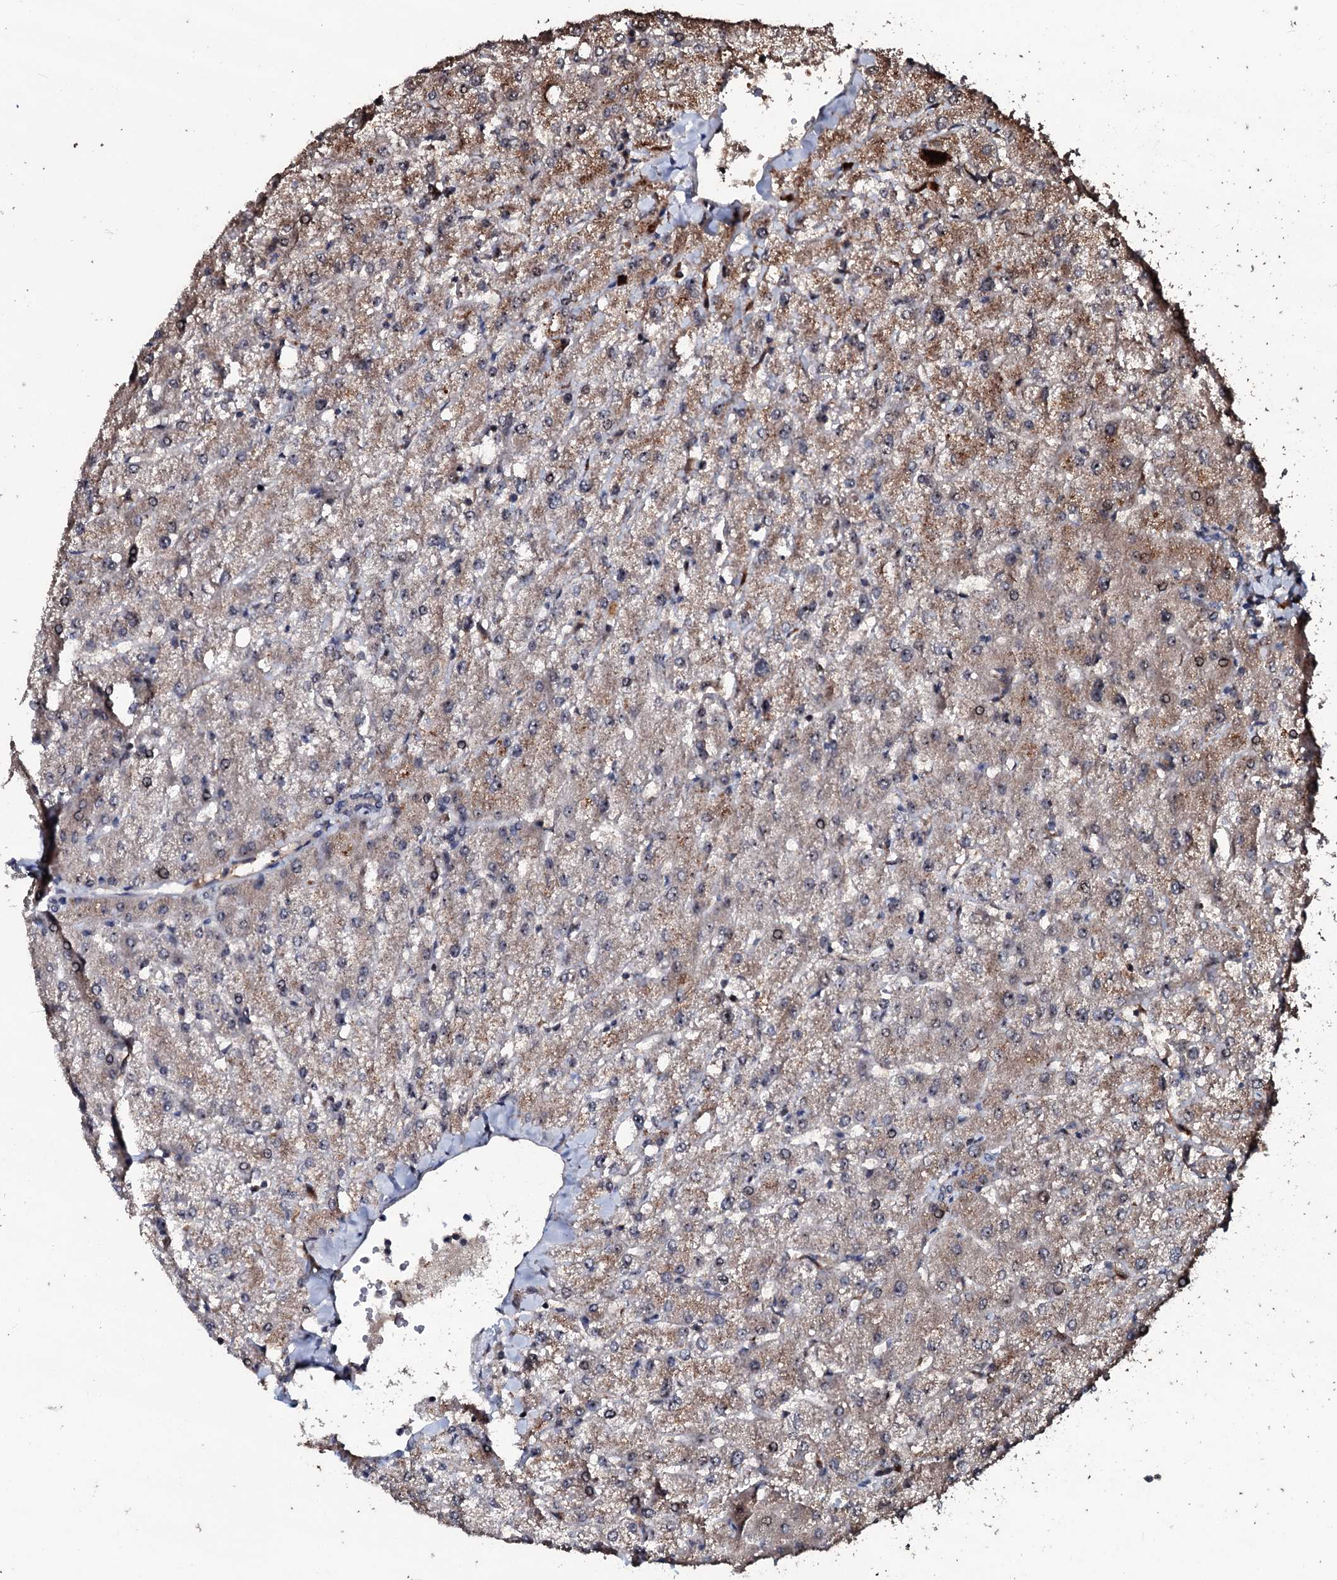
{"staining": {"intensity": "negative", "quantity": "none", "location": "none"}, "tissue": "liver", "cell_type": "Cholangiocytes", "image_type": "normal", "snomed": [{"axis": "morphology", "description": "Normal tissue, NOS"}, {"axis": "topography", "description": "Liver"}], "caption": "A micrograph of liver stained for a protein demonstrates no brown staining in cholangiocytes.", "gene": "SUPT7L", "patient": {"sex": "female", "age": 54}}